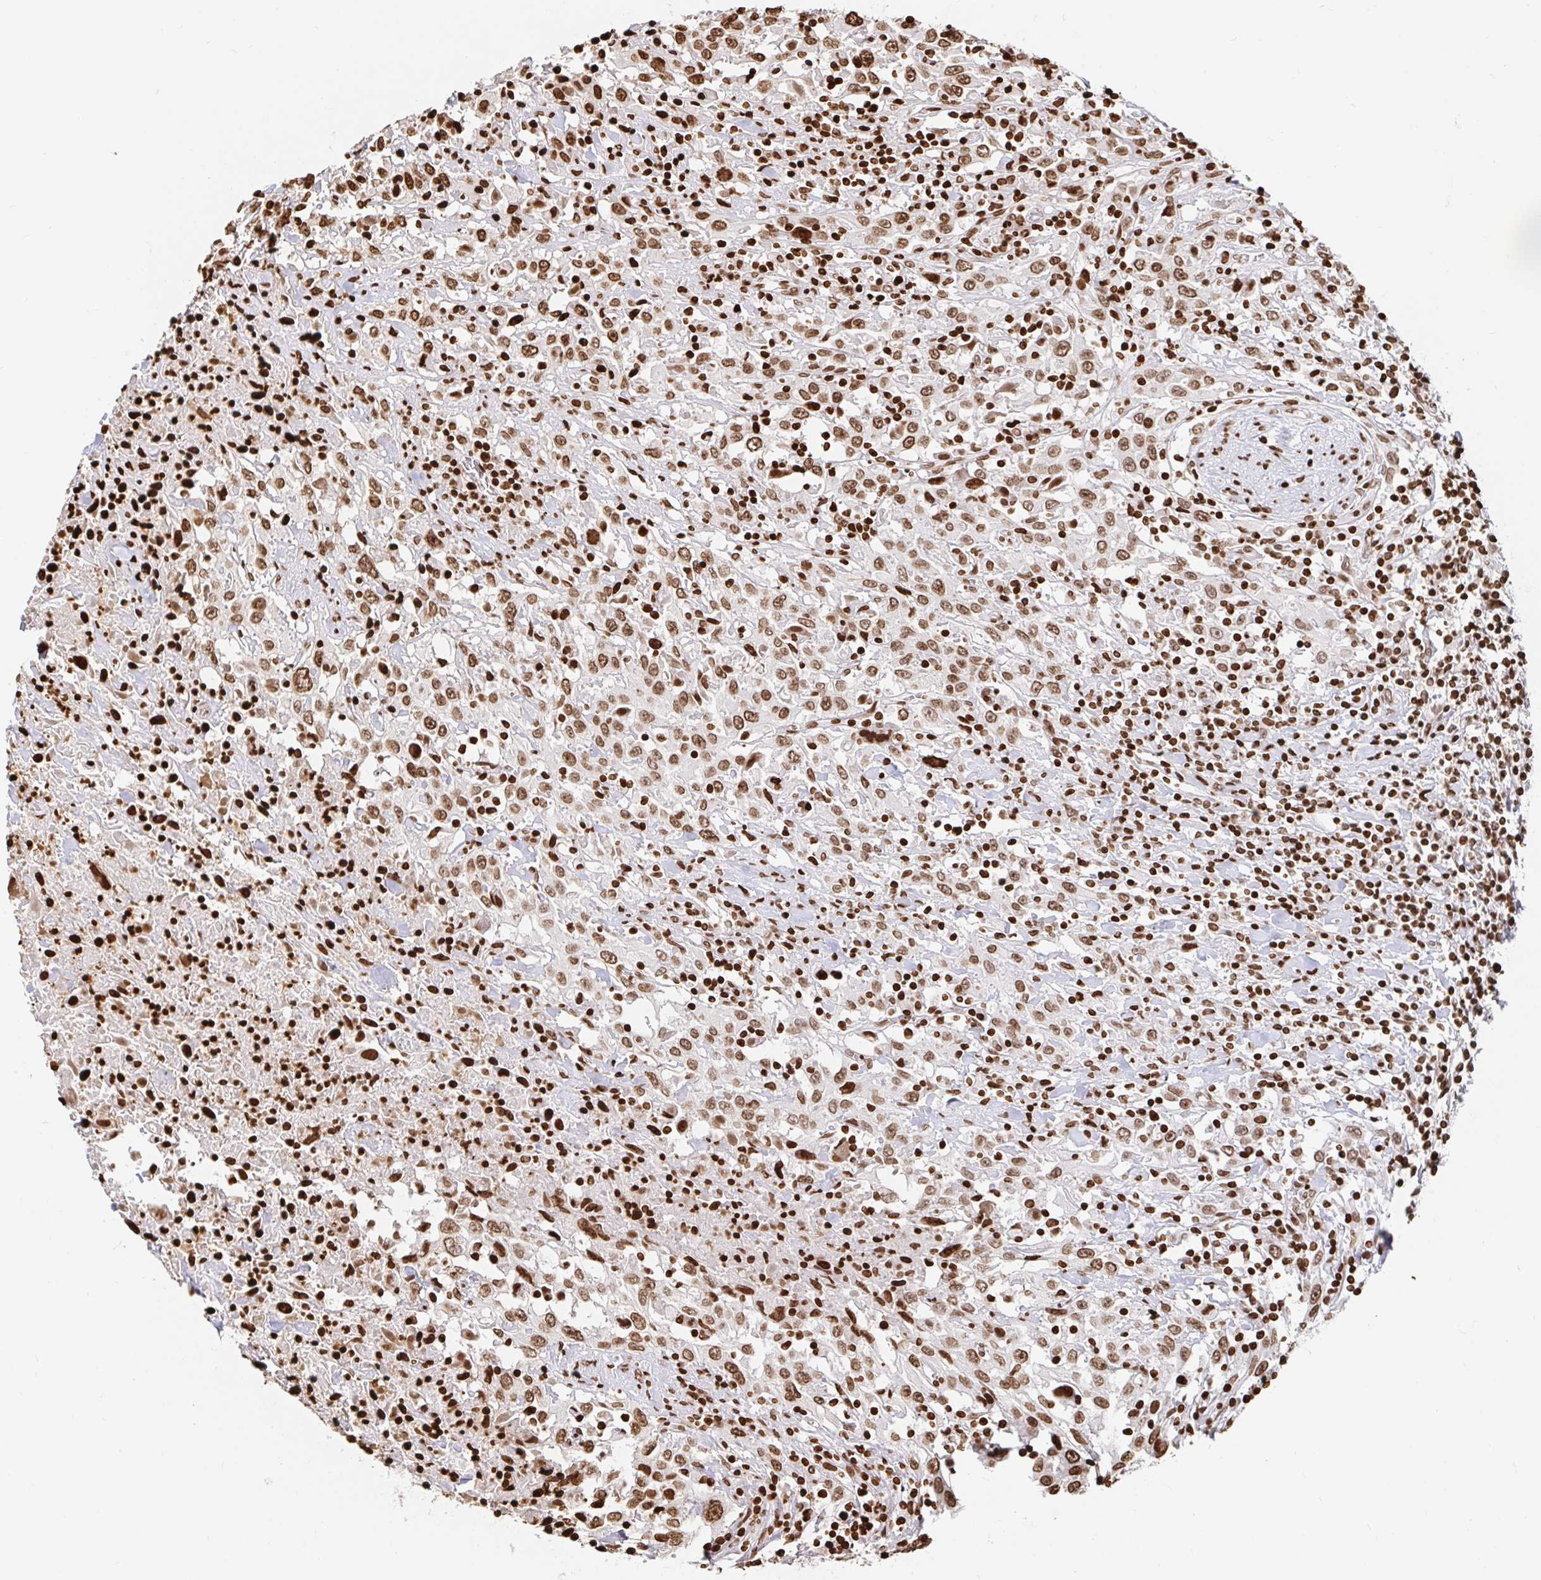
{"staining": {"intensity": "moderate", "quantity": ">75%", "location": "nuclear"}, "tissue": "urothelial cancer", "cell_type": "Tumor cells", "image_type": "cancer", "snomed": [{"axis": "morphology", "description": "Urothelial carcinoma, High grade"}, {"axis": "topography", "description": "Urinary bladder"}], "caption": "Immunohistochemistry (IHC) of urothelial cancer reveals medium levels of moderate nuclear staining in about >75% of tumor cells.", "gene": "H2BC5", "patient": {"sex": "male", "age": 61}}